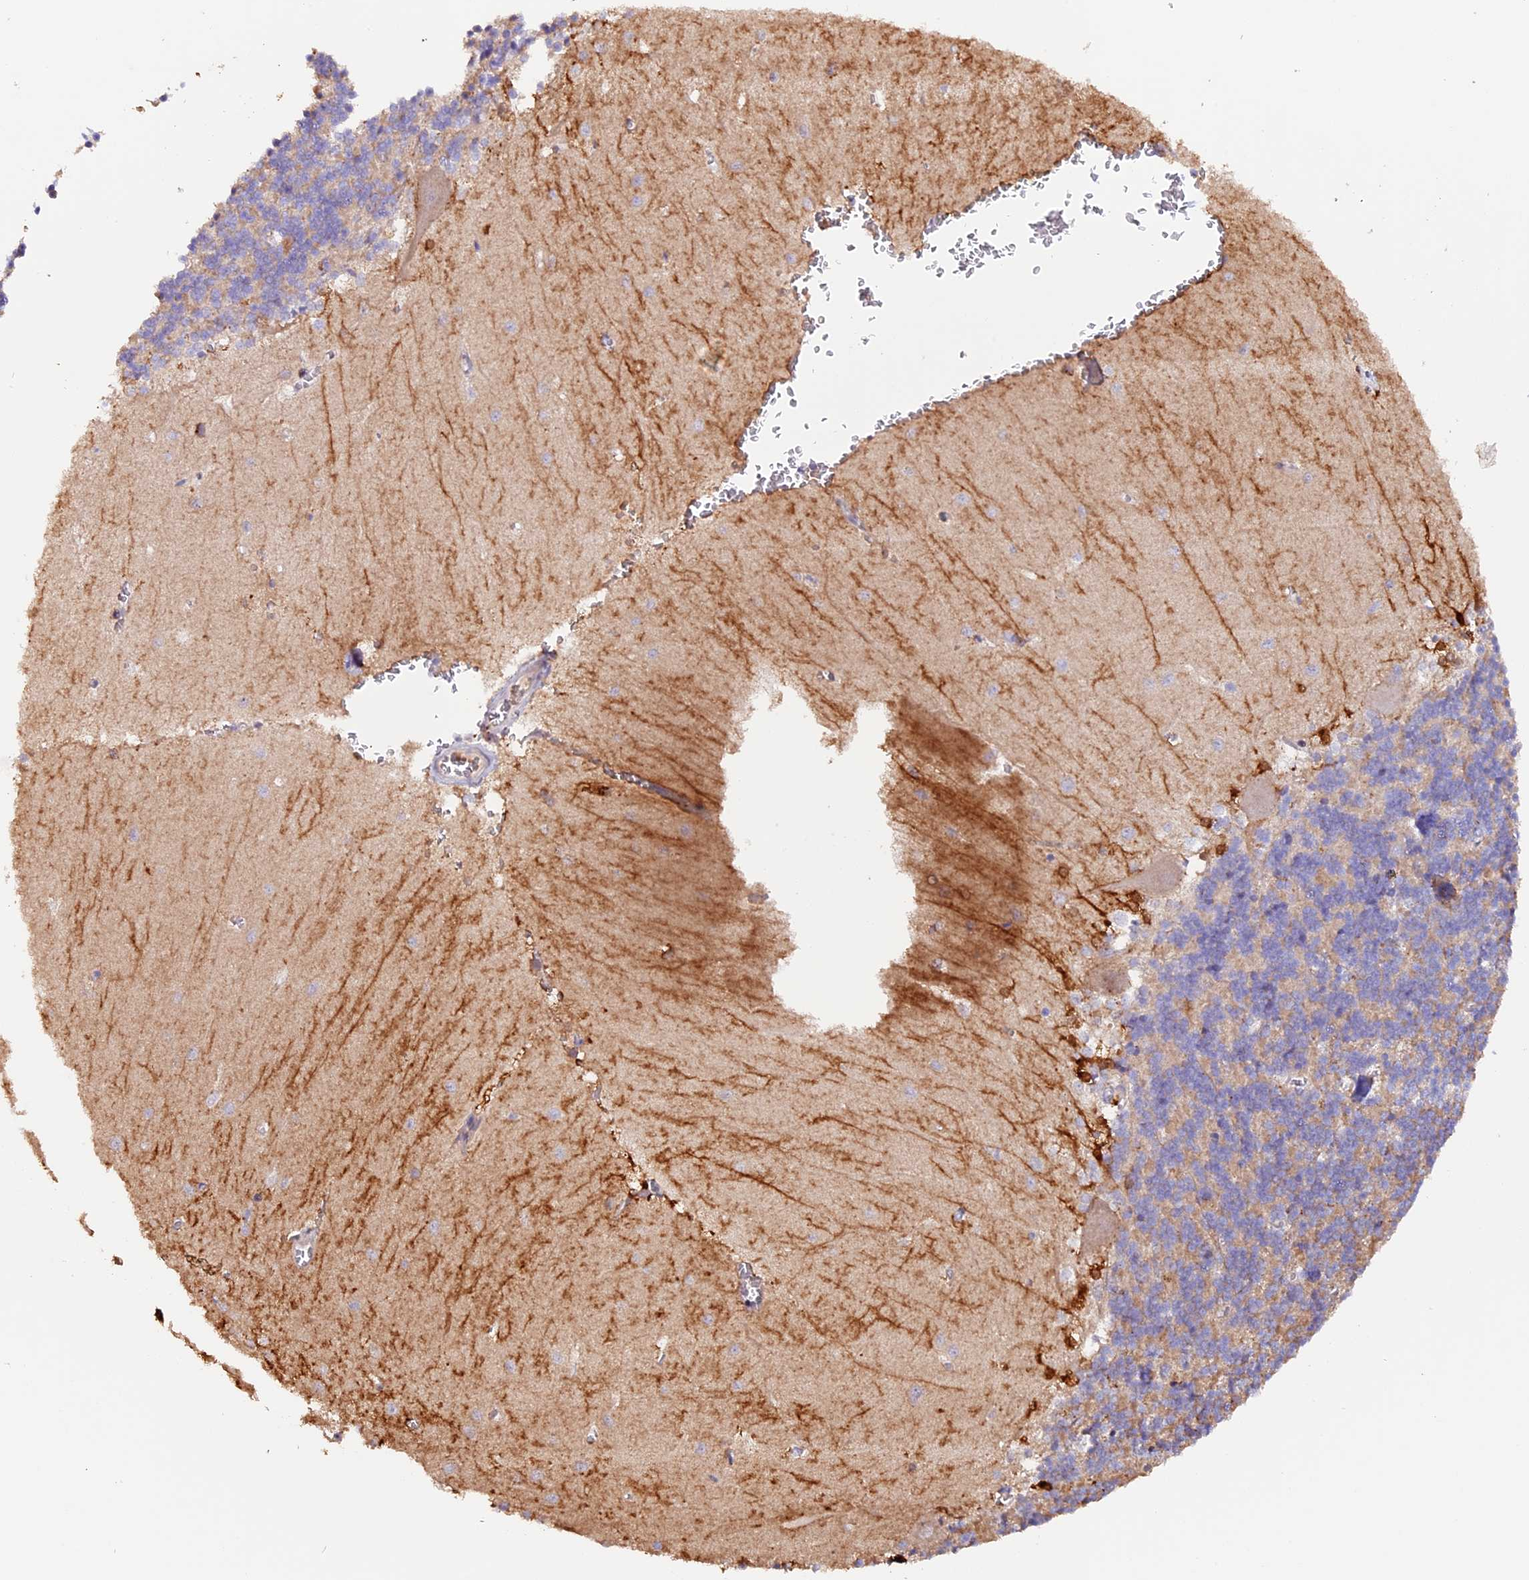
{"staining": {"intensity": "weak", "quantity": "<25%", "location": "cytoplasmic/membranous"}, "tissue": "cerebellum", "cell_type": "Cells in granular layer", "image_type": "normal", "snomed": [{"axis": "morphology", "description": "Normal tissue, NOS"}, {"axis": "topography", "description": "Cerebellum"}], "caption": "Protein analysis of unremarkable cerebellum exhibits no significant positivity in cells in granular layer. (Brightfield microscopy of DAB immunohistochemistry at high magnification).", "gene": "NCK2", "patient": {"sex": "male", "age": 37}}